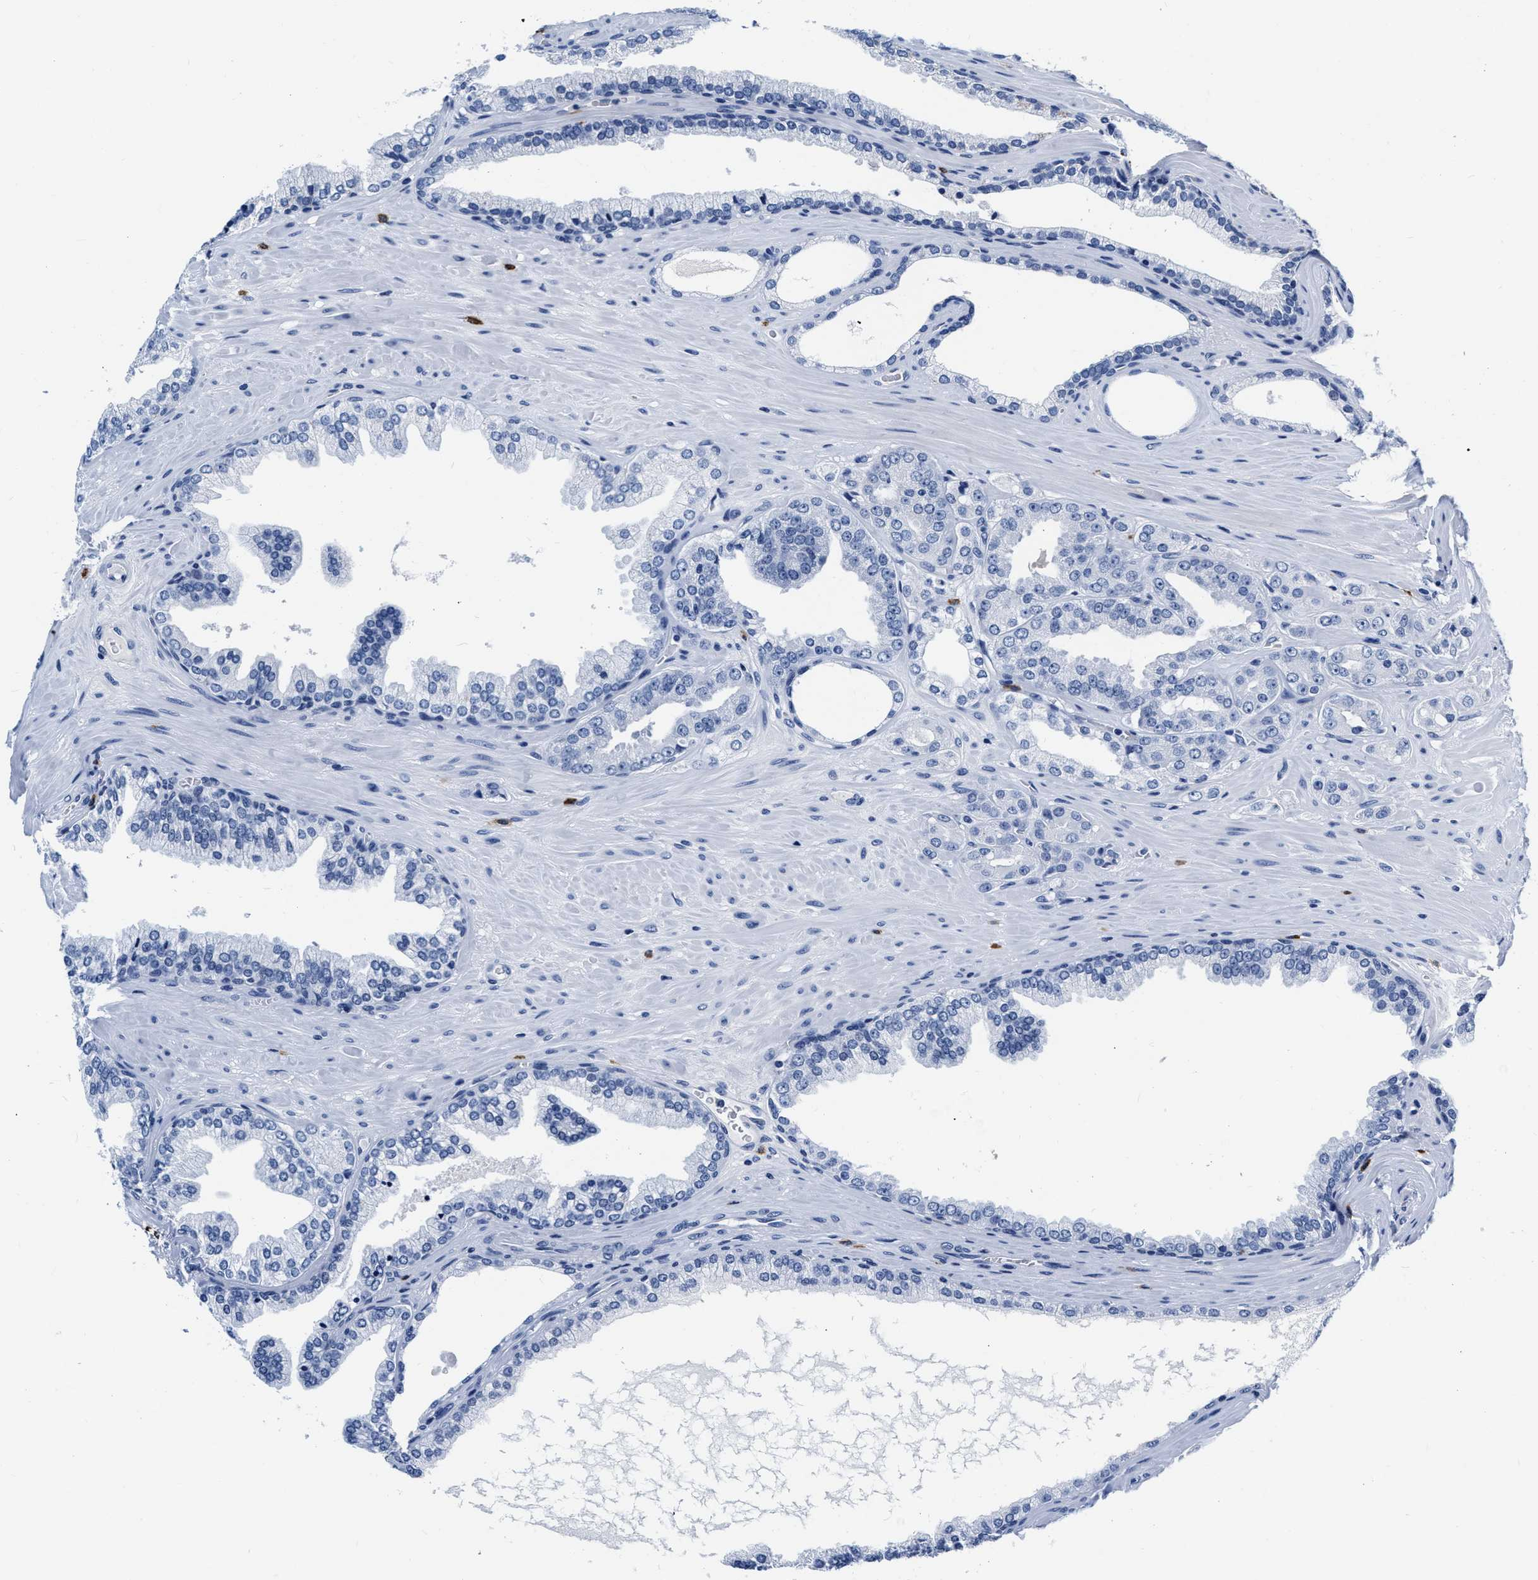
{"staining": {"intensity": "negative", "quantity": "none", "location": "none"}, "tissue": "prostate cancer", "cell_type": "Tumor cells", "image_type": "cancer", "snomed": [{"axis": "morphology", "description": "Adenocarcinoma, High grade"}, {"axis": "topography", "description": "Prostate"}], "caption": "This is an IHC photomicrograph of human prostate cancer (high-grade adenocarcinoma). There is no positivity in tumor cells.", "gene": "CER1", "patient": {"sex": "male", "age": 71}}